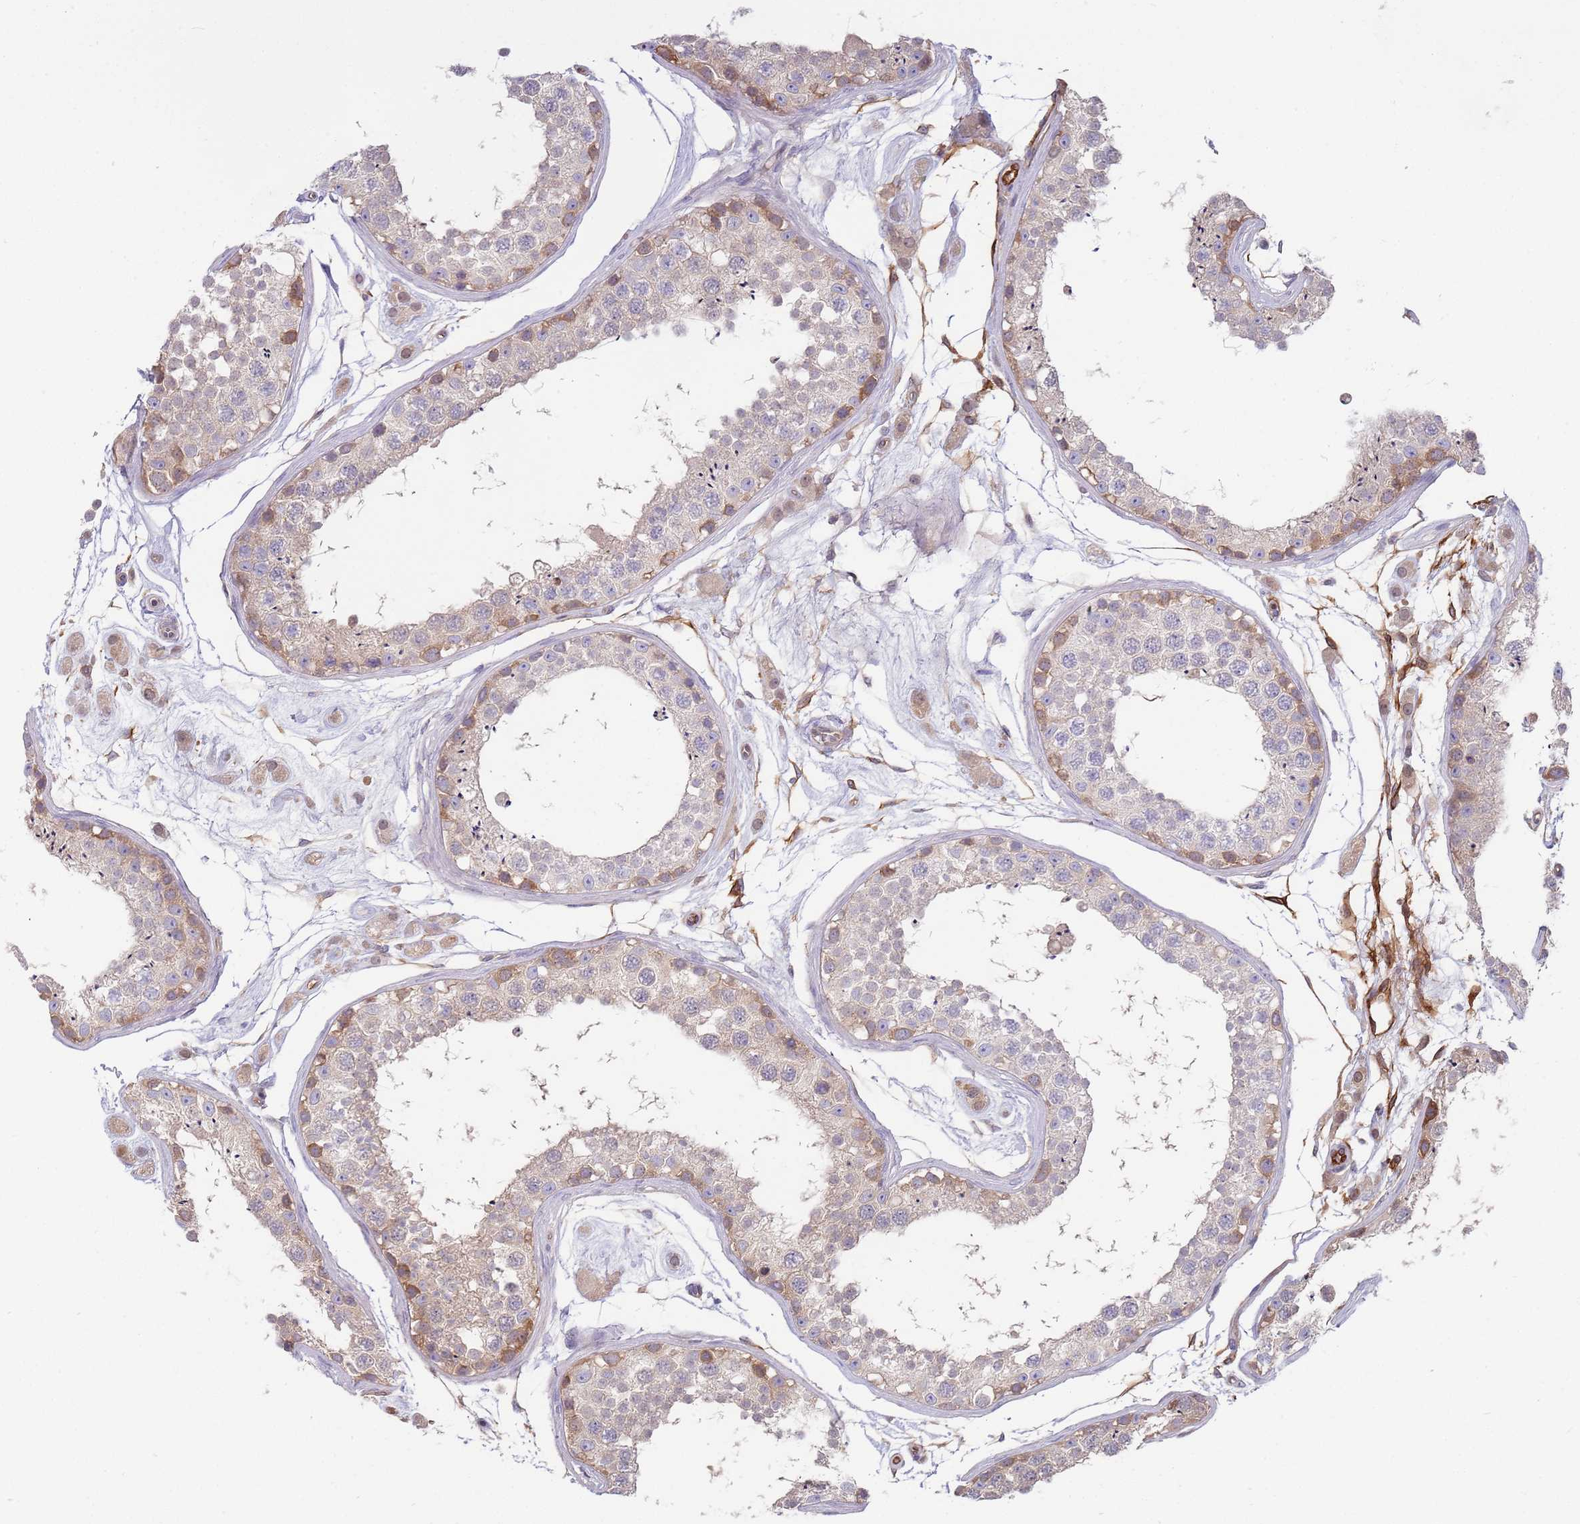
{"staining": {"intensity": "moderate", "quantity": "<25%", "location": "cytoplasmic/membranous"}, "tissue": "testis", "cell_type": "Cells in seminiferous ducts", "image_type": "normal", "snomed": [{"axis": "morphology", "description": "Normal tissue, NOS"}, {"axis": "topography", "description": "Testis"}], "caption": "Testis stained for a protein reveals moderate cytoplasmic/membranous positivity in cells in seminiferous ducts.", "gene": "GSDMD", "patient": {"sex": "male", "age": 25}}